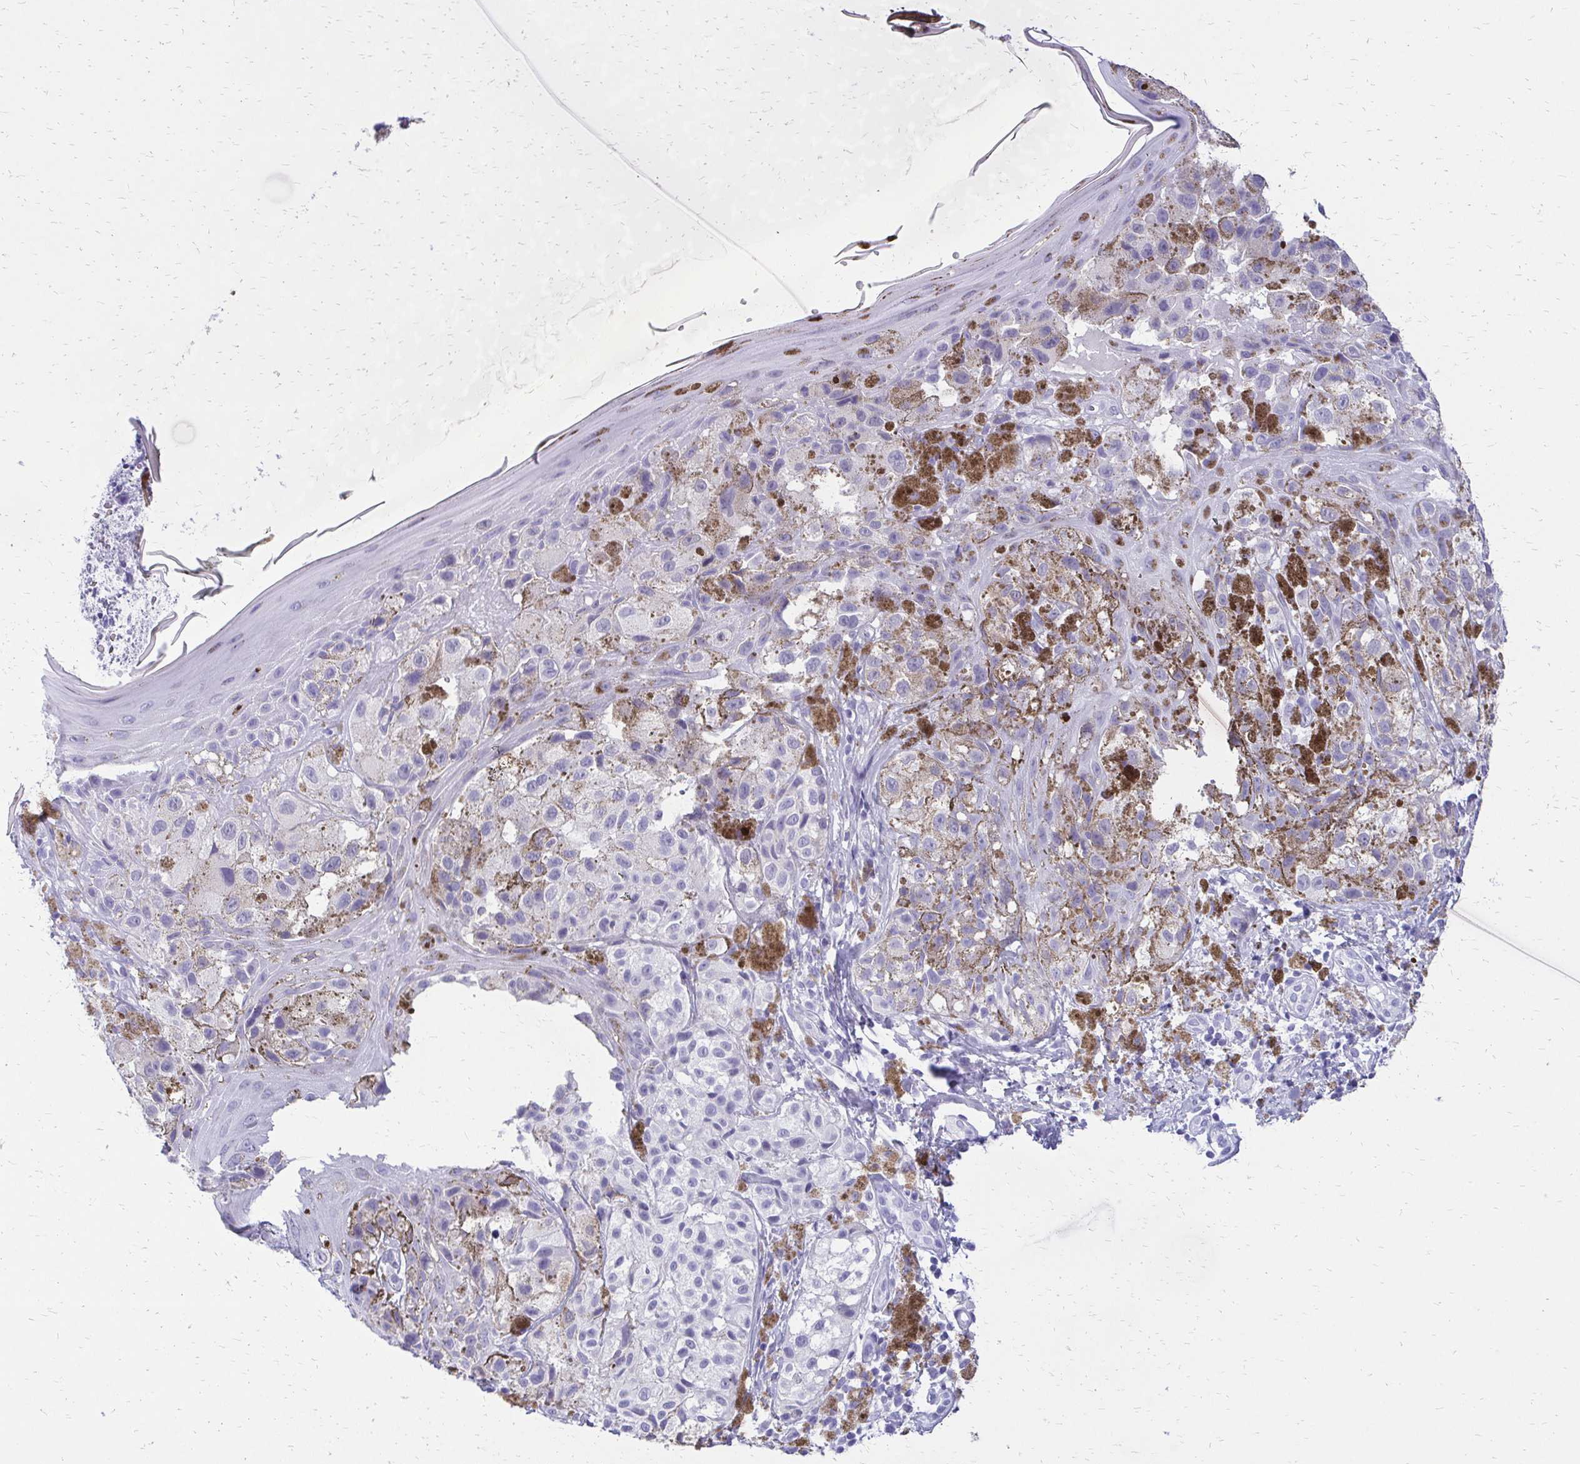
{"staining": {"intensity": "negative", "quantity": "none", "location": "none"}, "tissue": "melanoma", "cell_type": "Tumor cells", "image_type": "cancer", "snomed": [{"axis": "morphology", "description": "Malignant melanoma, NOS"}, {"axis": "topography", "description": "Skin"}], "caption": "This is an immunohistochemistry (IHC) histopathology image of melanoma. There is no staining in tumor cells.", "gene": "SLC32A1", "patient": {"sex": "male", "age": 61}}